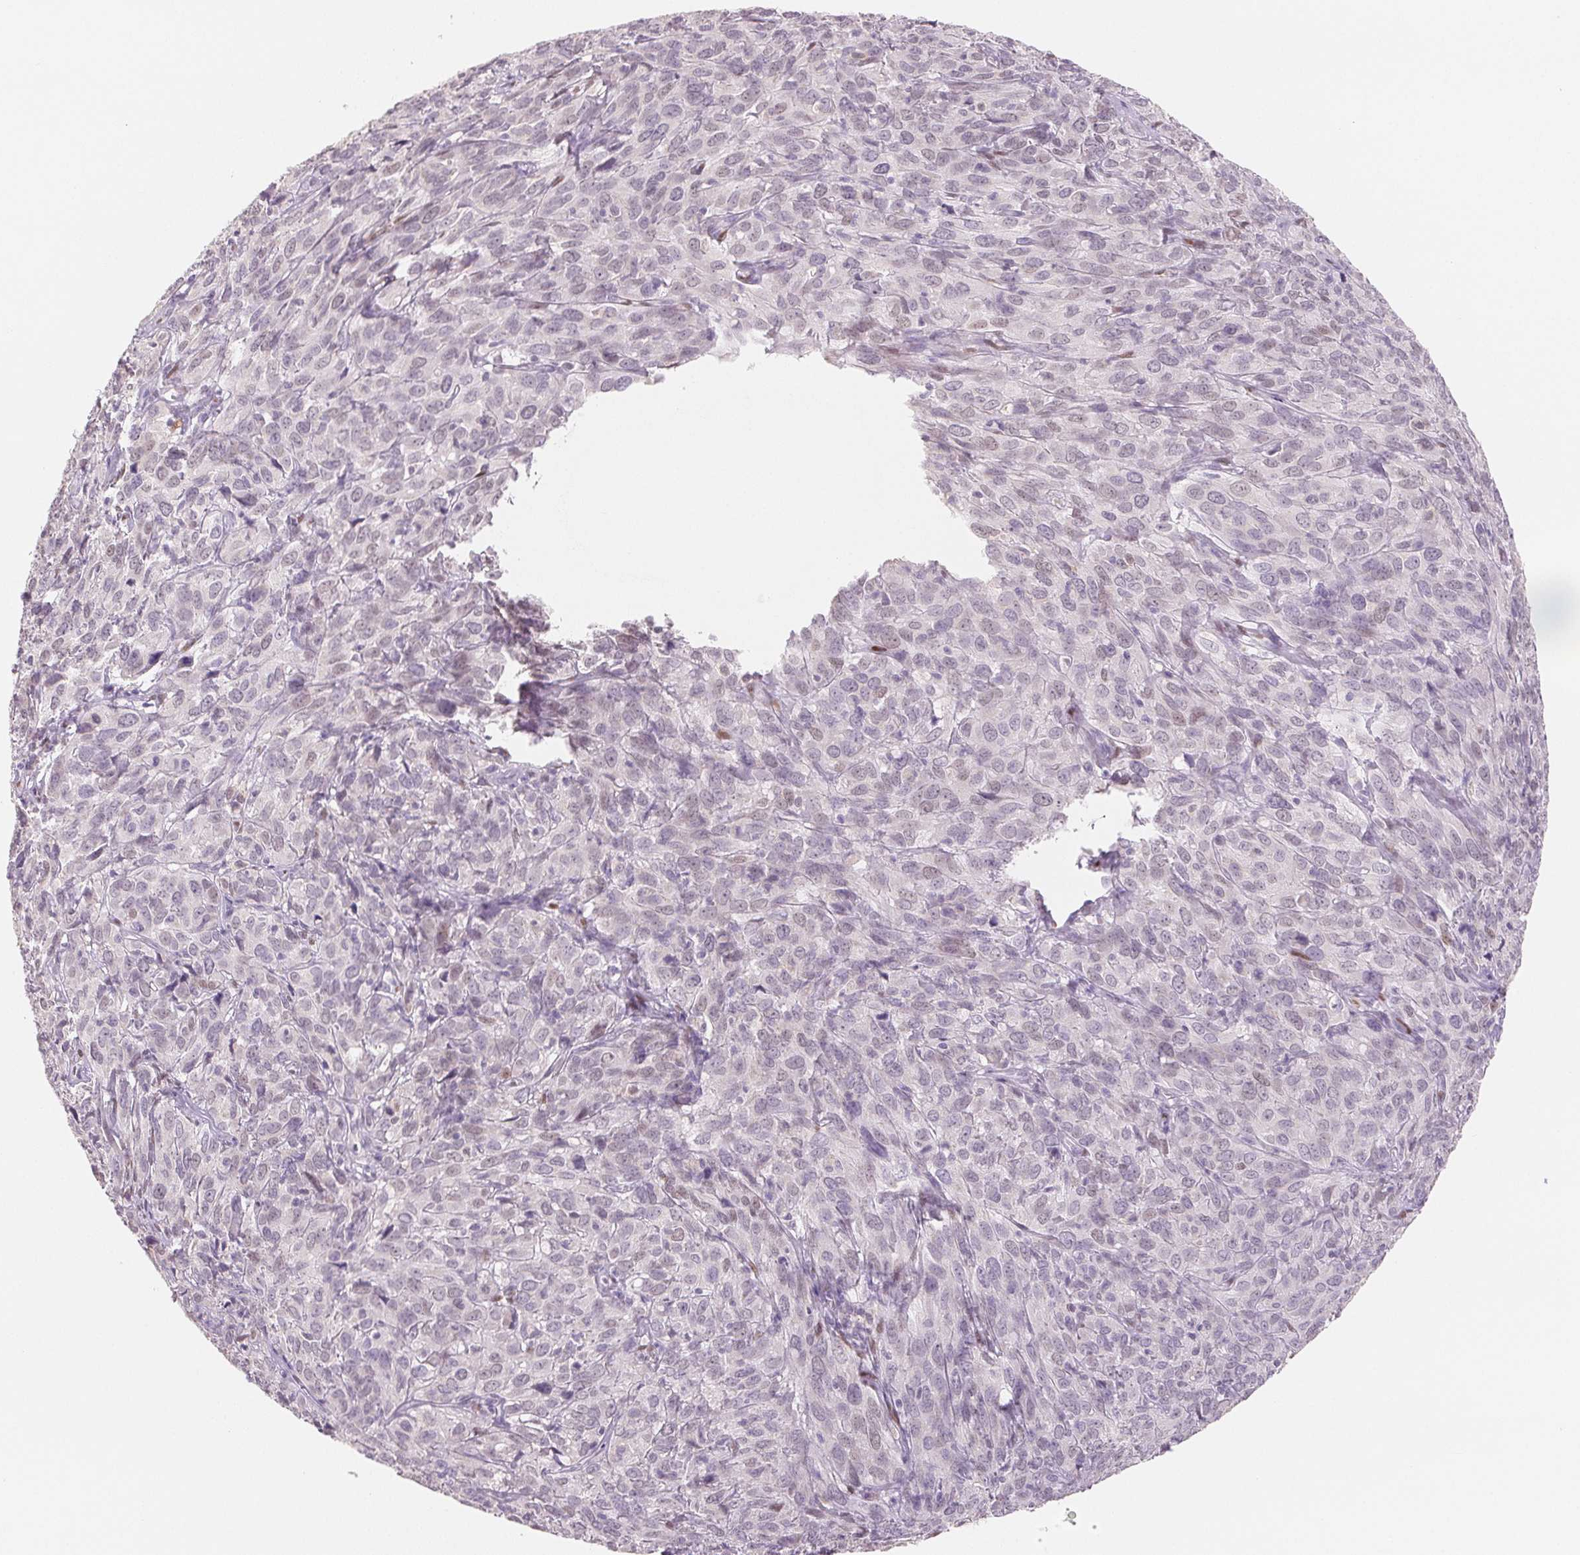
{"staining": {"intensity": "negative", "quantity": "none", "location": "none"}, "tissue": "cervical cancer", "cell_type": "Tumor cells", "image_type": "cancer", "snomed": [{"axis": "morphology", "description": "Squamous cell carcinoma, NOS"}, {"axis": "topography", "description": "Cervix"}], "caption": "Immunohistochemical staining of cervical cancer demonstrates no significant positivity in tumor cells.", "gene": "SMARCD3", "patient": {"sex": "female", "age": 51}}